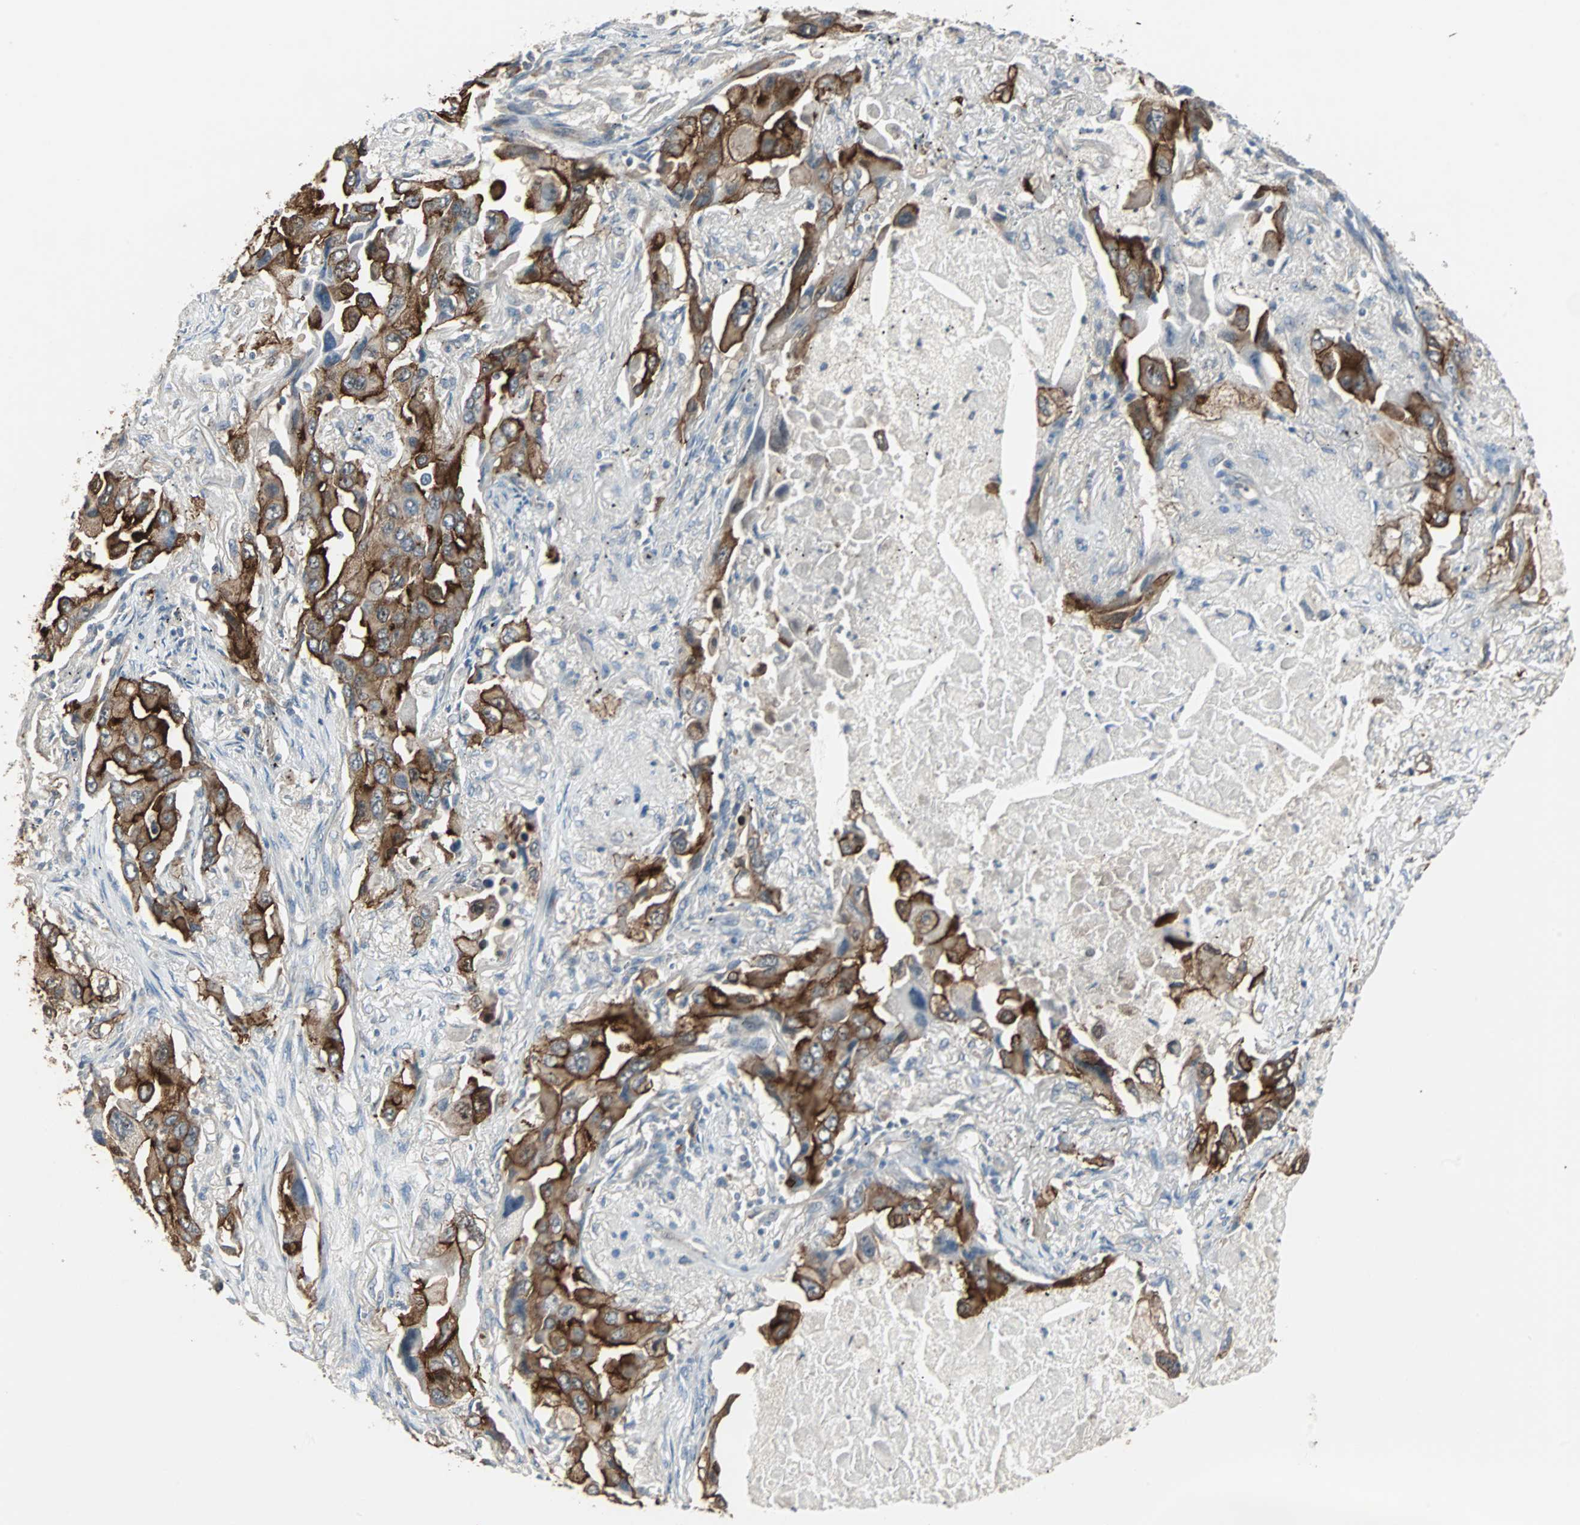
{"staining": {"intensity": "strong", "quantity": ">75%", "location": "cytoplasmic/membranous"}, "tissue": "lung cancer", "cell_type": "Tumor cells", "image_type": "cancer", "snomed": [{"axis": "morphology", "description": "Adenocarcinoma, NOS"}, {"axis": "topography", "description": "Lung"}], "caption": "This photomicrograph shows immunohistochemistry (IHC) staining of human lung cancer (adenocarcinoma), with high strong cytoplasmic/membranous positivity in approximately >75% of tumor cells.", "gene": "CMC2", "patient": {"sex": "female", "age": 65}}